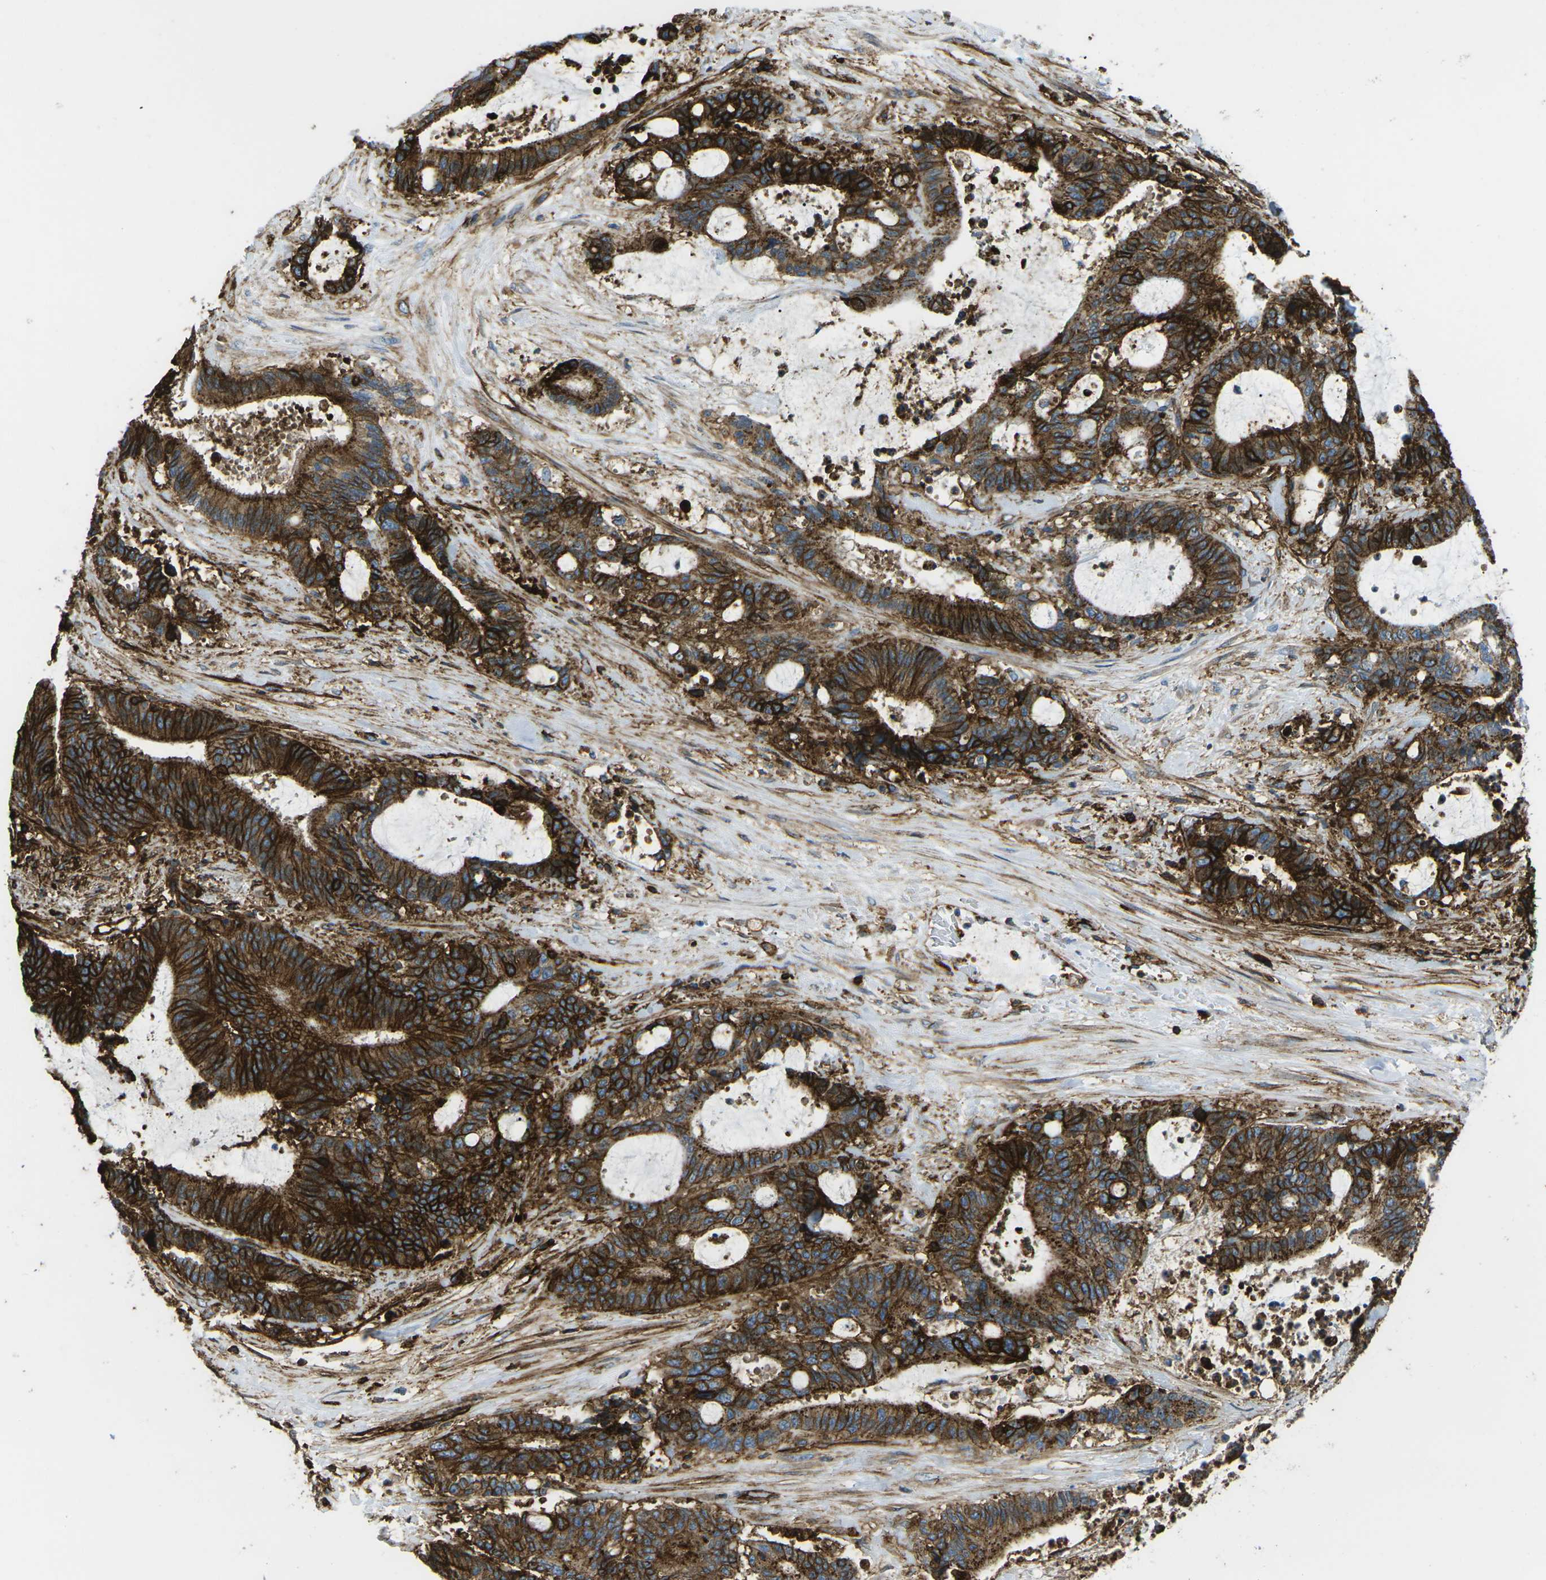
{"staining": {"intensity": "strong", "quantity": ">75%", "location": "cytoplasmic/membranous"}, "tissue": "liver cancer", "cell_type": "Tumor cells", "image_type": "cancer", "snomed": [{"axis": "morphology", "description": "Normal tissue, NOS"}, {"axis": "morphology", "description": "Cholangiocarcinoma"}, {"axis": "topography", "description": "Liver"}, {"axis": "topography", "description": "Peripheral nerve tissue"}], "caption": "Liver cholangiocarcinoma was stained to show a protein in brown. There is high levels of strong cytoplasmic/membranous expression in approximately >75% of tumor cells. The protein is stained brown, and the nuclei are stained in blue (DAB (3,3'-diaminobenzidine) IHC with brightfield microscopy, high magnification).", "gene": "HLA-B", "patient": {"sex": "female", "age": 73}}